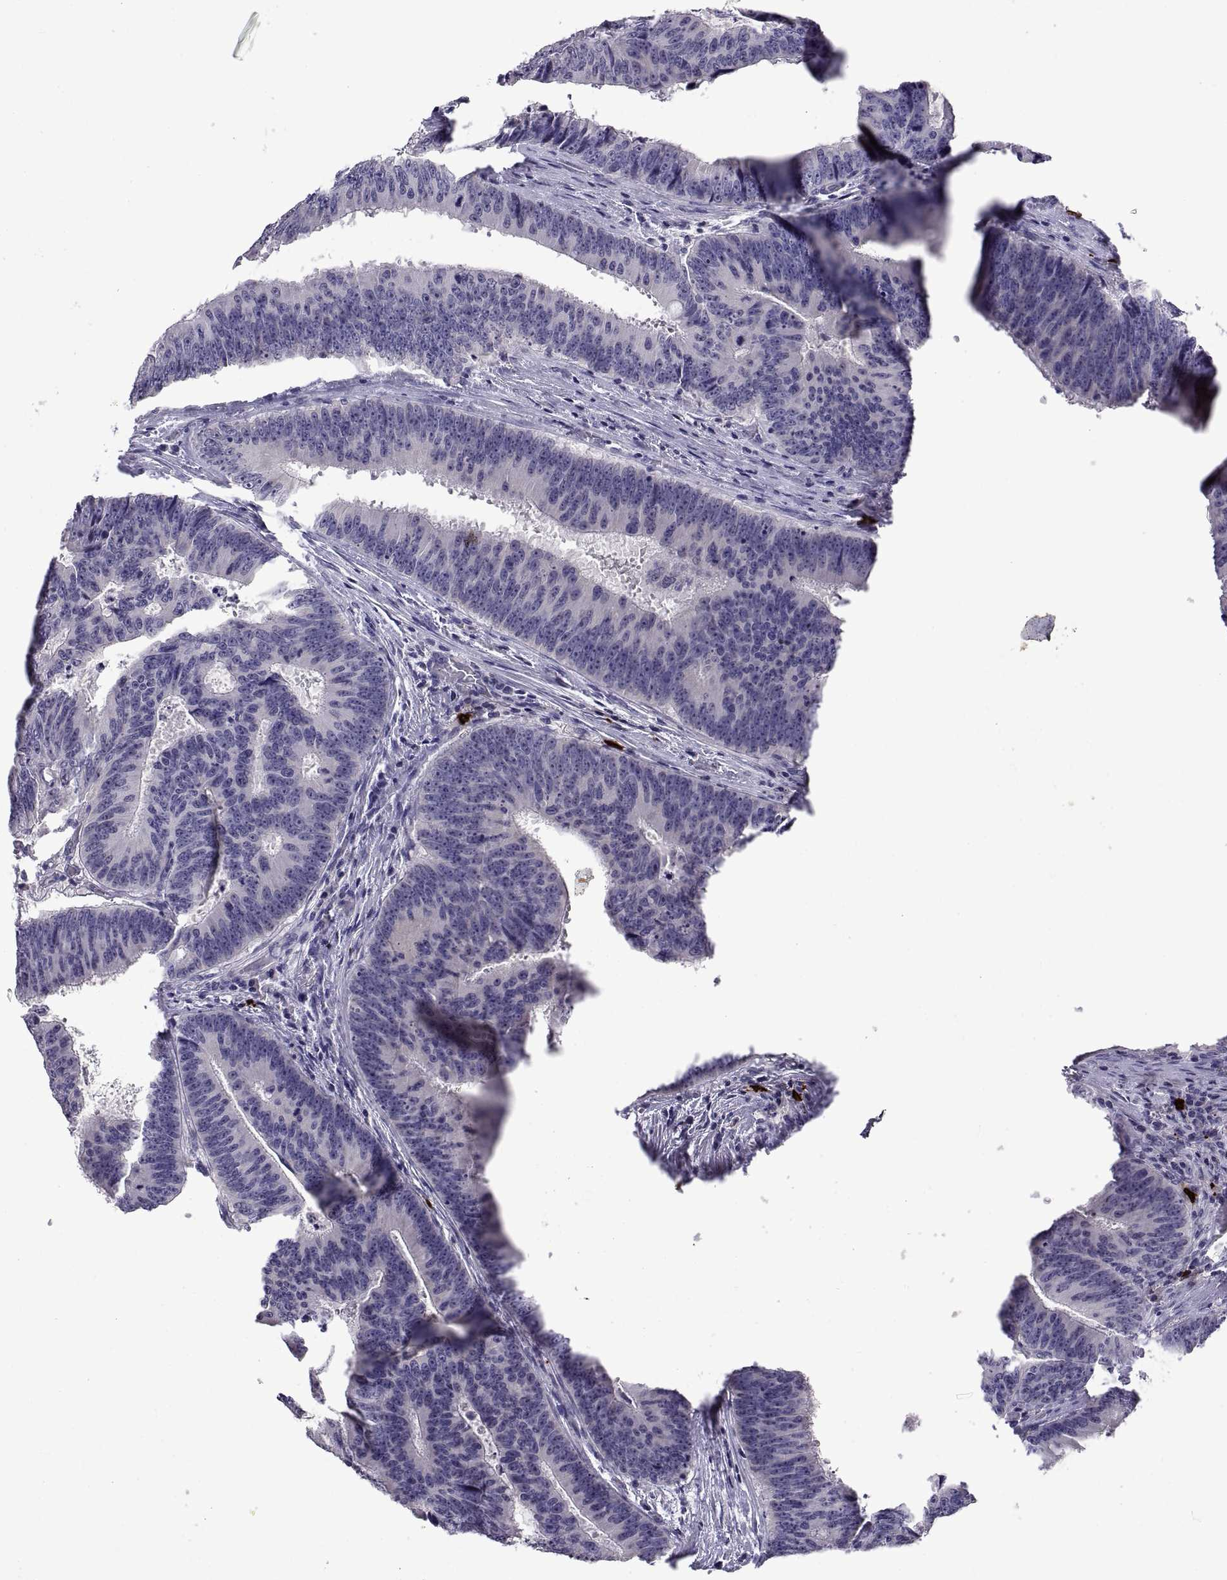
{"staining": {"intensity": "negative", "quantity": "none", "location": "none"}, "tissue": "colorectal cancer", "cell_type": "Tumor cells", "image_type": "cancer", "snomed": [{"axis": "morphology", "description": "Adenocarcinoma, NOS"}, {"axis": "topography", "description": "Colon"}], "caption": "Colorectal cancer (adenocarcinoma) was stained to show a protein in brown. There is no significant positivity in tumor cells. Nuclei are stained in blue.", "gene": "MS4A1", "patient": {"sex": "female", "age": 82}}